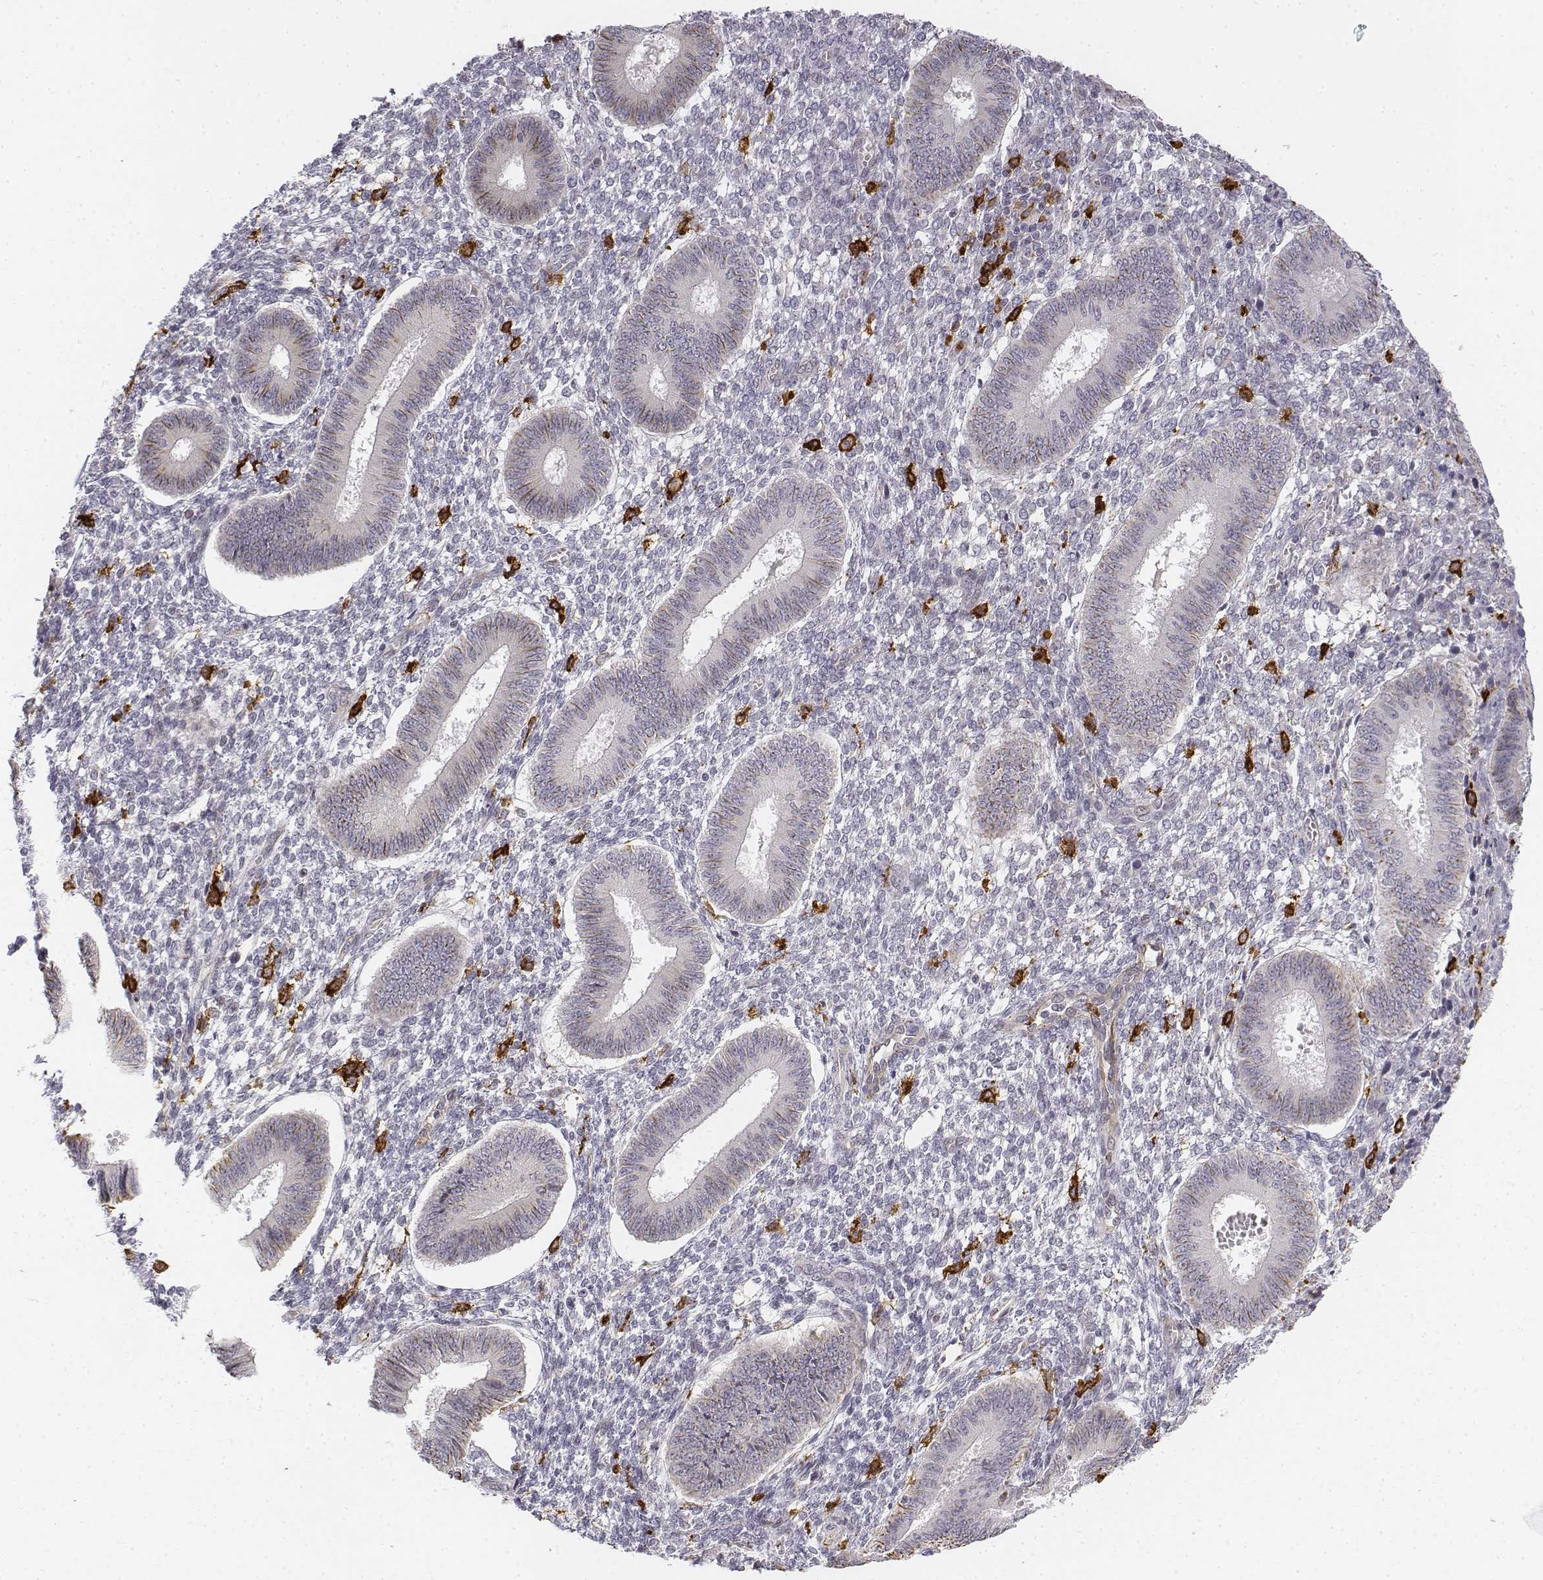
{"staining": {"intensity": "negative", "quantity": "none", "location": "none"}, "tissue": "endometrium", "cell_type": "Cells in endometrial stroma", "image_type": "normal", "snomed": [{"axis": "morphology", "description": "Normal tissue, NOS"}, {"axis": "topography", "description": "Endometrium"}], "caption": "An image of endometrium stained for a protein displays no brown staining in cells in endometrial stroma. (DAB immunohistochemistry (IHC) with hematoxylin counter stain).", "gene": "CD14", "patient": {"sex": "female", "age": 42}}